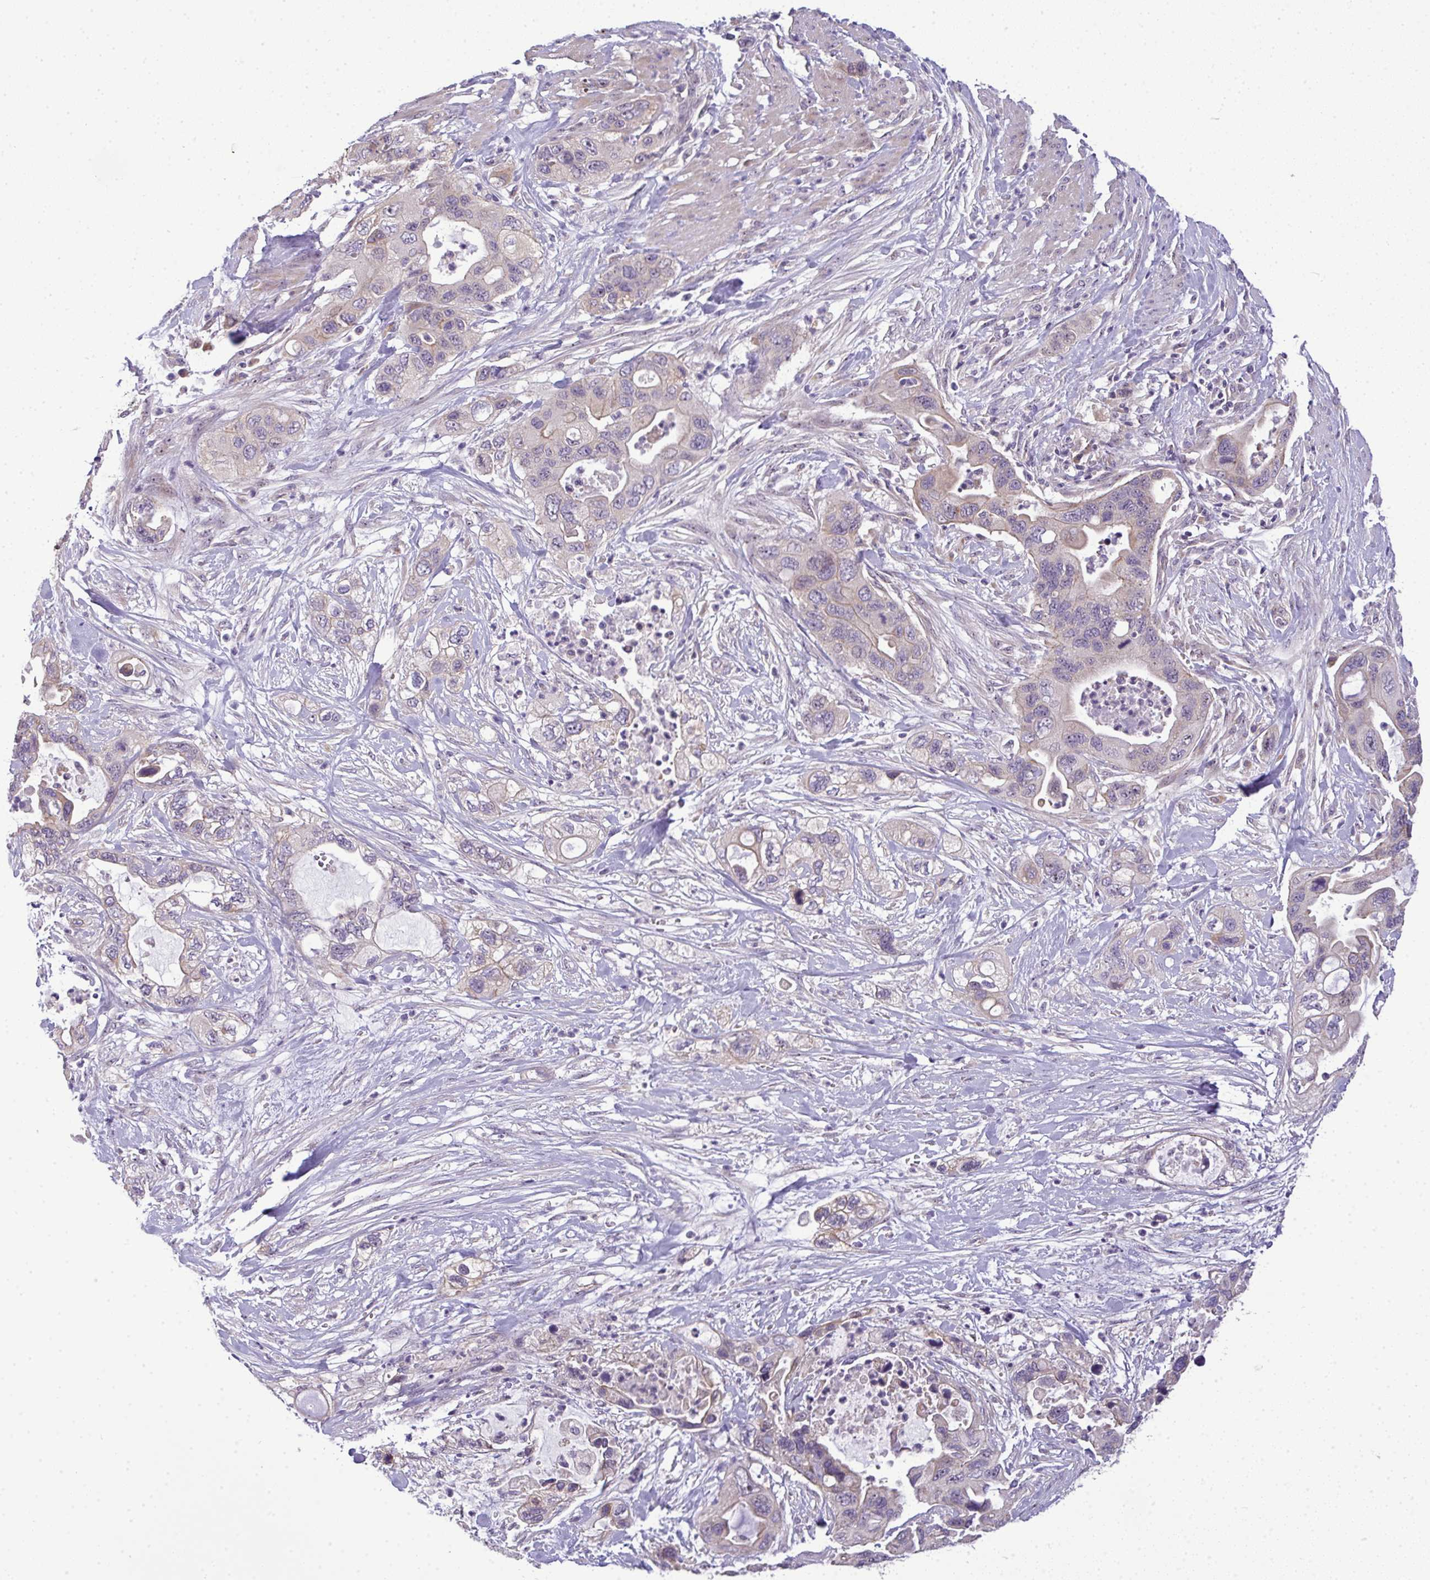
{"staining": {"intensity": "weak", "quantity": "<25%", "location": "nuclear"}, "tissue": "pancreatic cancer", "cell_type": "Tumor cells", "image_type": "cancer", "snomed": [{"axis": "morphology", "description": "Adenocarcinoma, NOS"}, {"axis": "topography", "description": "Pancreas"}], "caption": "Immunohistochemical staining of pancreatic cancer (adenocarcinoma) exhibits no significant positivity in tumor cells.", "gene": "NT5C1A", "patient": {"sex": "female", "age": 71}}